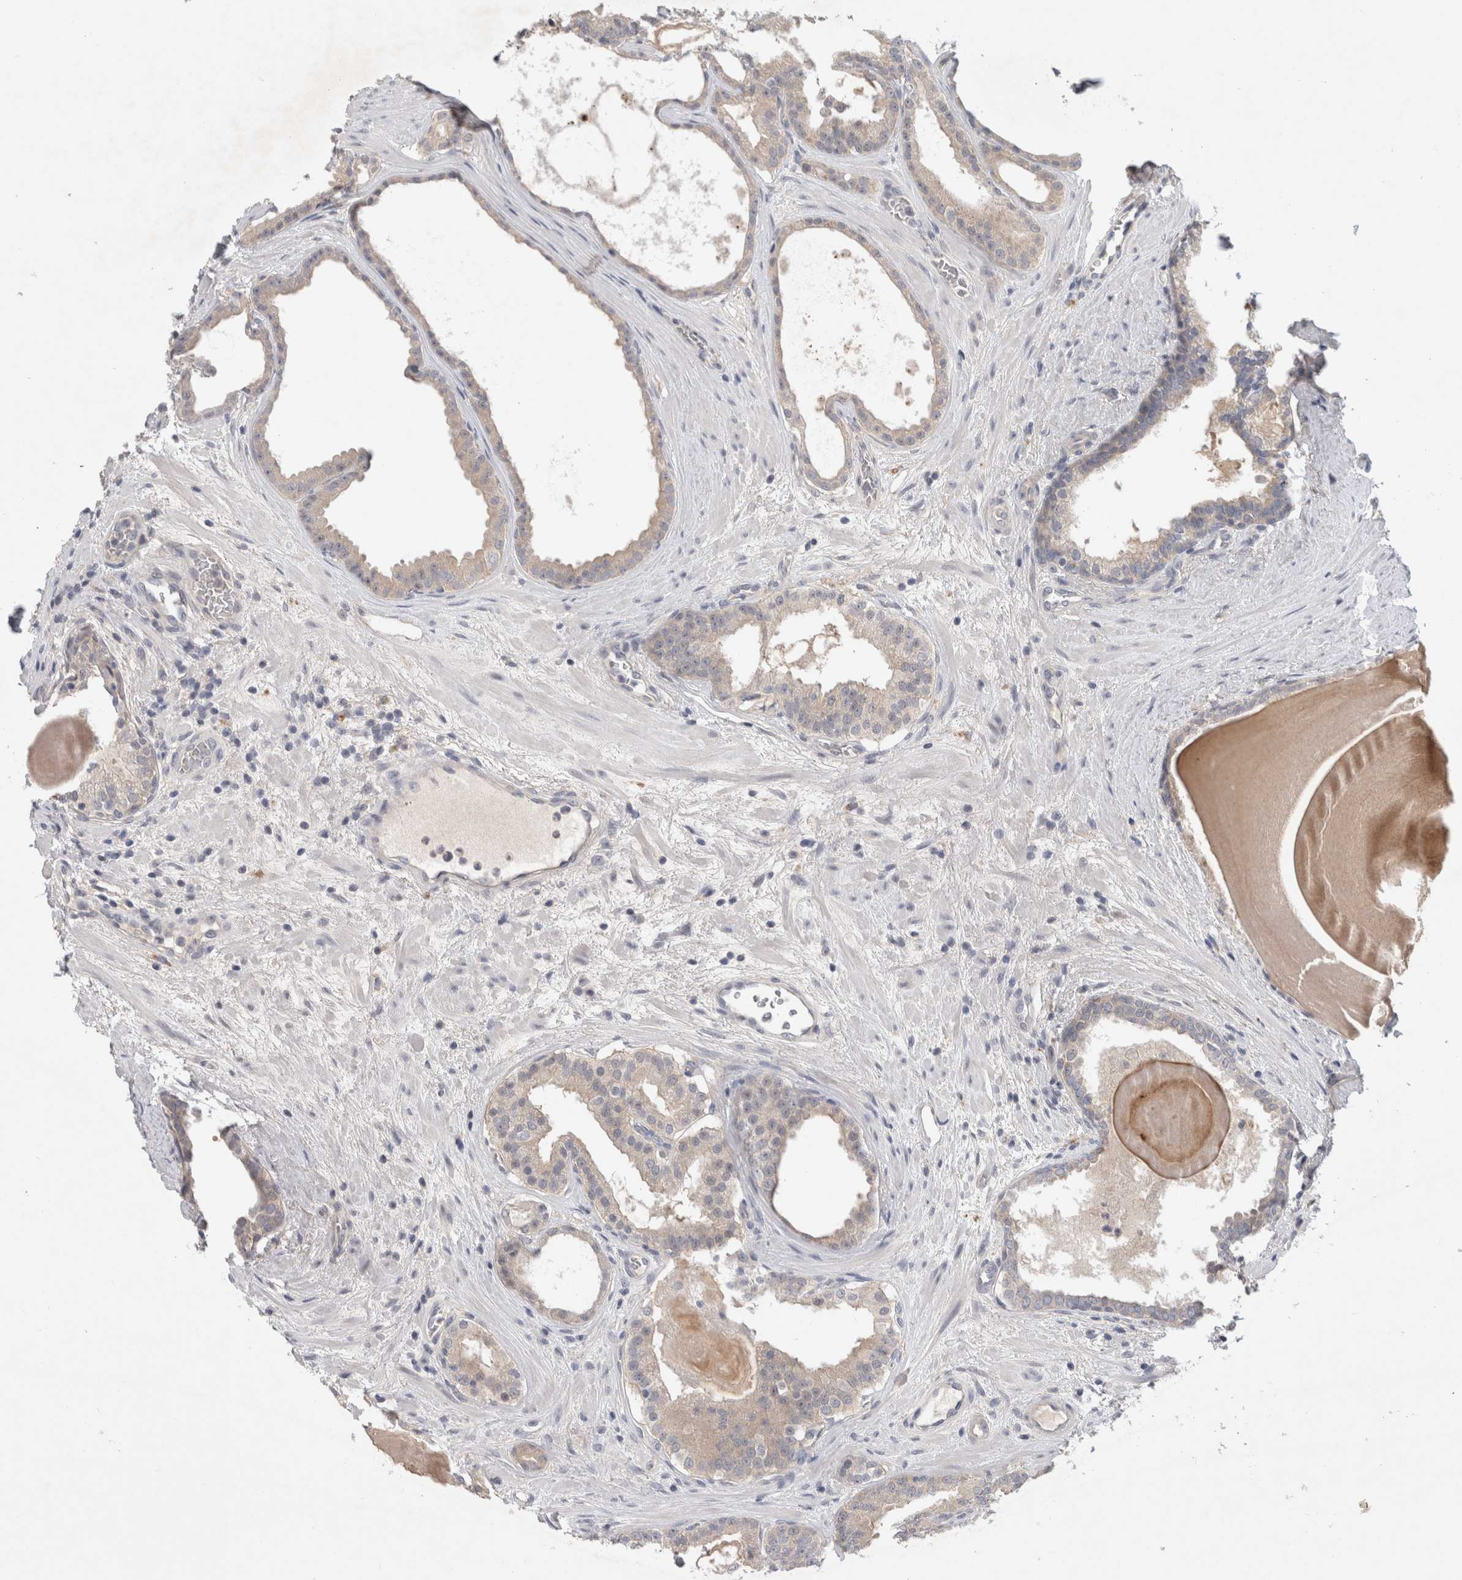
{"staining": {"intensity": "weak", "quantity": "25%-75%", "location": "cytoplasmic/membranous"}, "tissue": "prostate cancer", "cell_type": "Tumor cells", "image_type": "cancer", "snomed": [{"axis": "morphology", "description": "Adenocarcinoma, High grade"}, {"axis": "topography", "description": "Prostate"}], "caption": "Immunohistochemistry image of neoplastic tissue: human prostate cancer (high-grade adenocarcinoma) stained using immunohistochemistry (IHC) demonstrates low levels of weak protein expression localized specifically in the cytoplasmic/membranous of tumor cells, appearing as a cytoplasmic/membranous brown color.", "gene": "CERS3", "patient": {"sex": "male", "age": 60}}